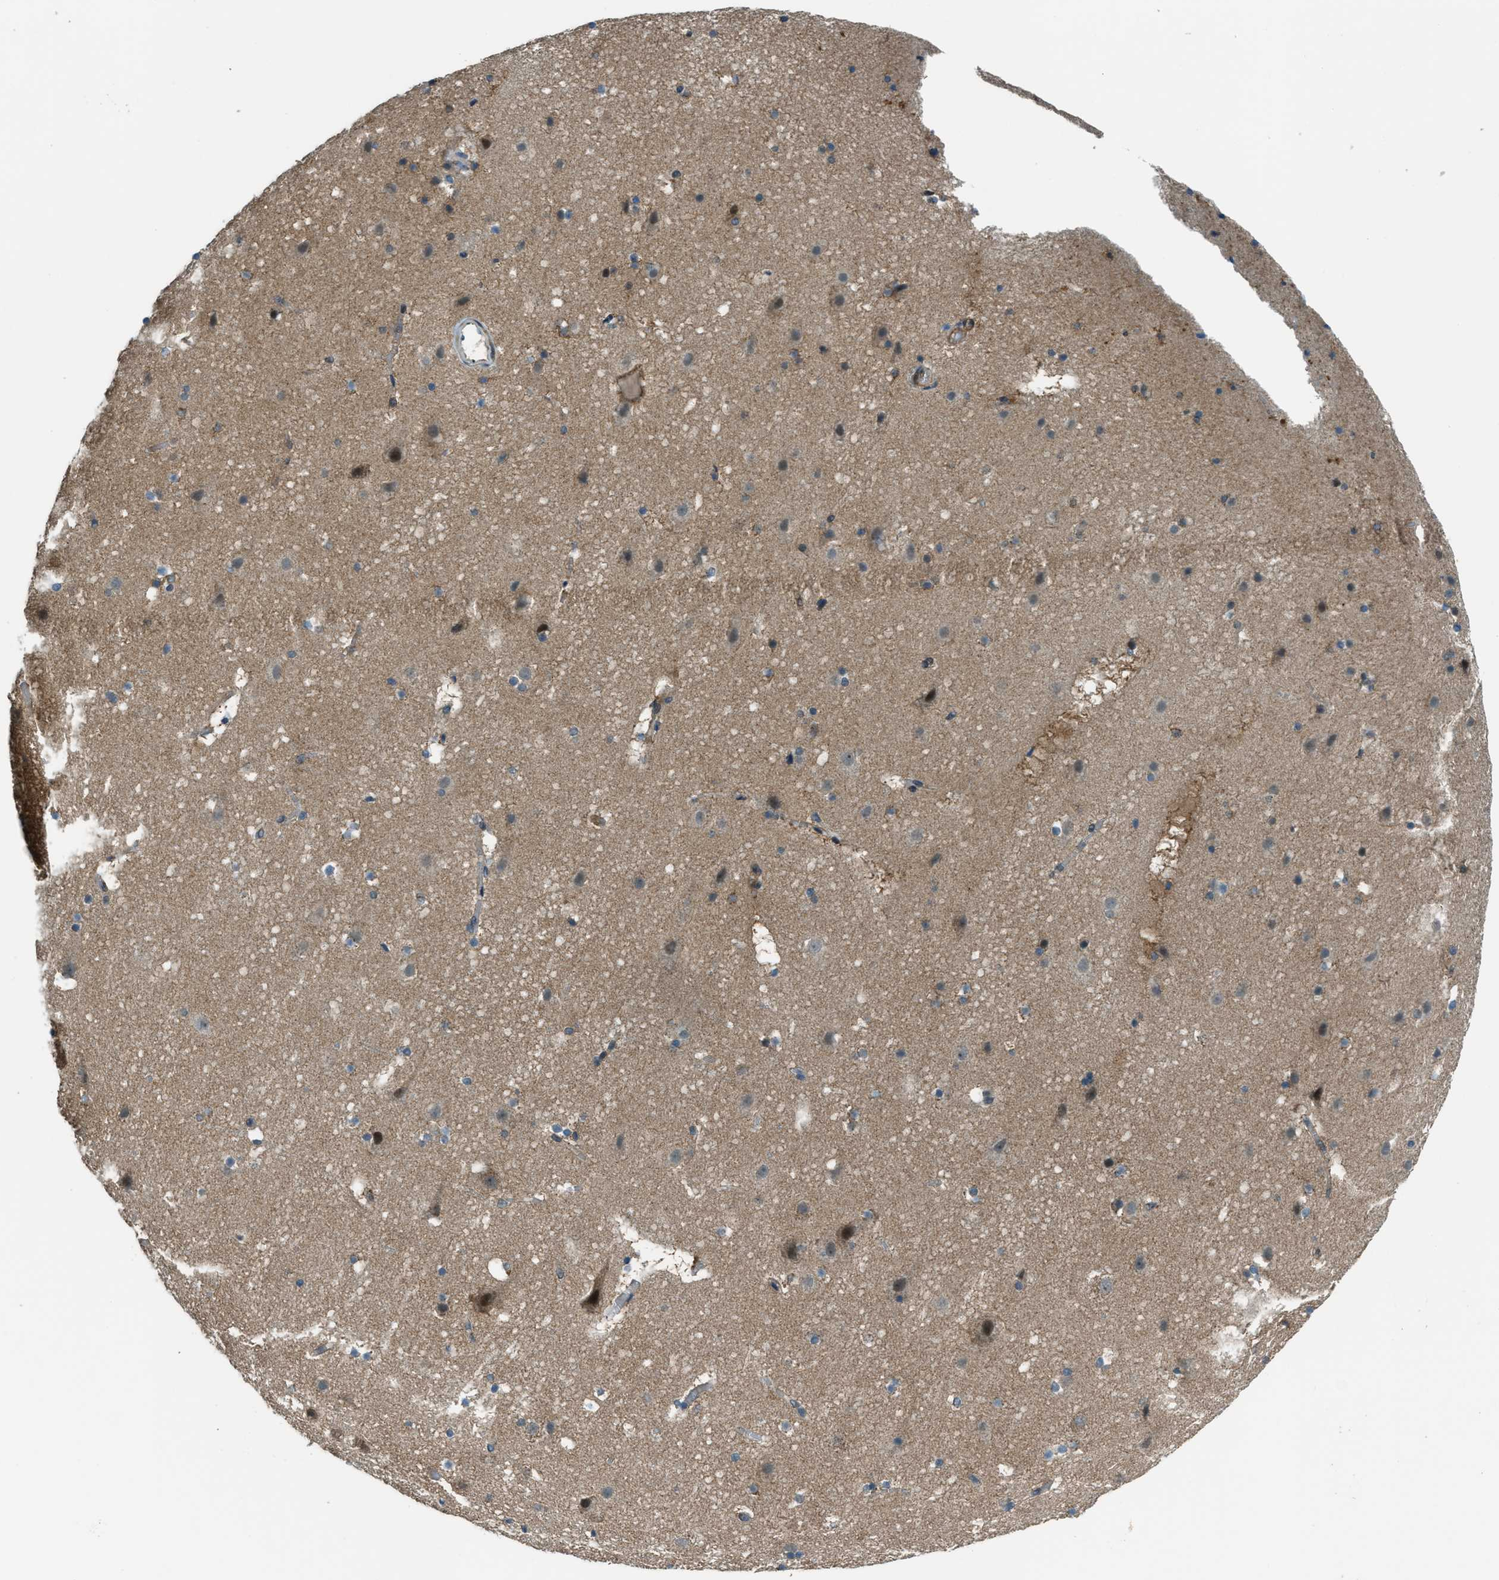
{"staining": {"intensity": "weak", "quantity": ">75%", "location": "cytoplasmic/membranous"}, "tissue": "cerebral cortex", "cell_type": "Endothelial cells", "image_type": "normal", "snomed": [{"axis": "morphology", "description": "Normal tissue, NOS"}, {"axis": "topography", "description": "Cerebral cortex"}], "caption": "A photomicrograph of cerebral cortex stained for a protein reveals weak cytoplasmic/membranous brown staining in endothelial cells. (brown staining indicates protein expression, while blue staining denotes nuclei).", "gene": "NPEPL1", "patient": {"sex": "male", "age": 45}}